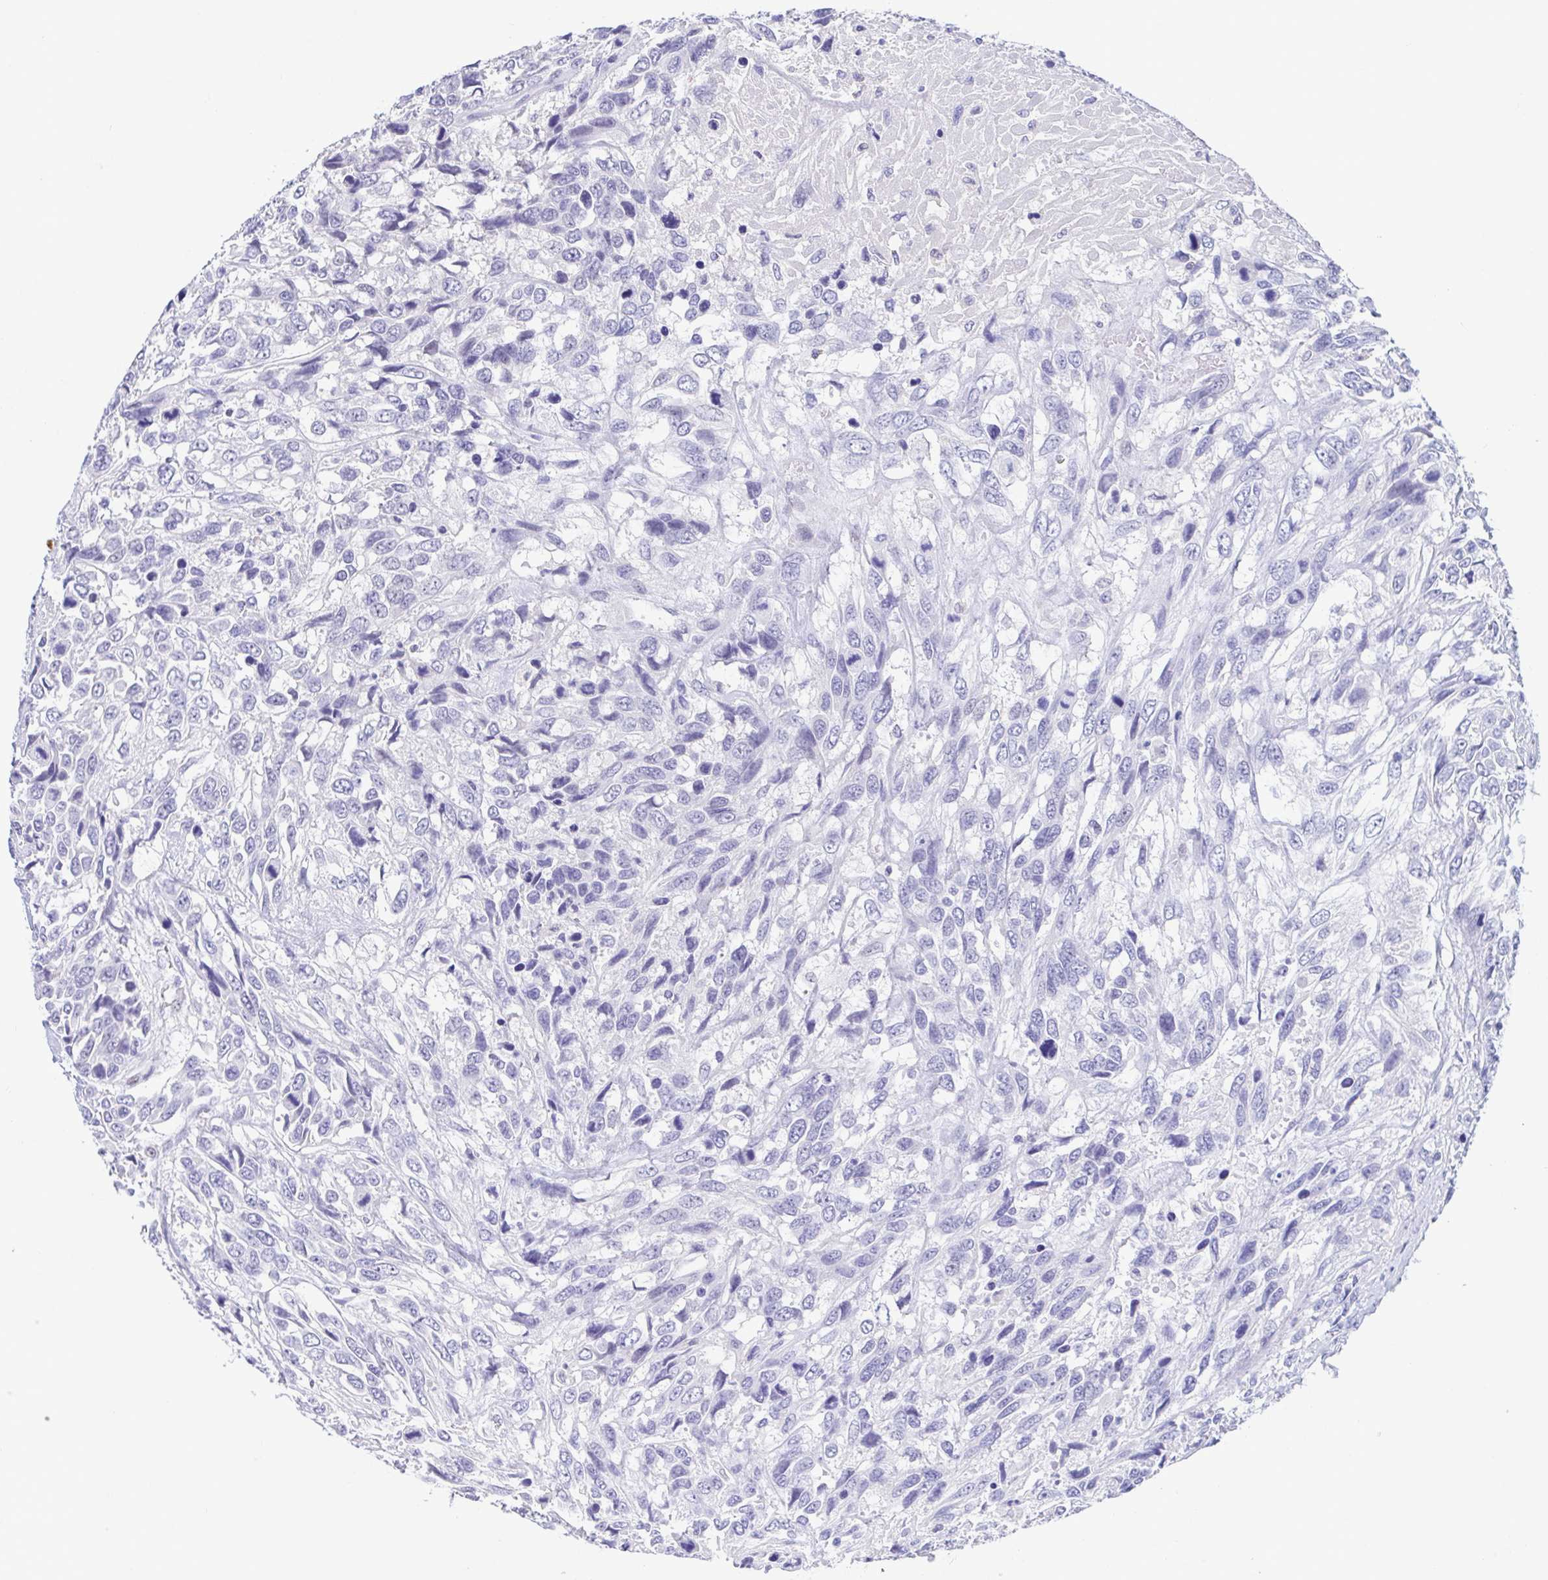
{"staining": {"intensity": "negative", "quantity": "none", "location": "none"}, "tissue": "urothelial cancer", "cell_type": "Tumor cells", "image_type": "cancer", "snomed": [{"axis": "morphology", "description": "Urothelial carcinoma, High grade"}, {"axis": "topography", "description": "Urinary bladder"}], "caption": "Immunohistochemistry image of neoplastic tissue: human urothelial cancer stained with DAB shows no significant protein staining in tumor cells. (Immunohistochemistry, brightfield microscopy, high magnification).", "gene": "PERM1", "patient": {"sex": "female", "age": 70}}